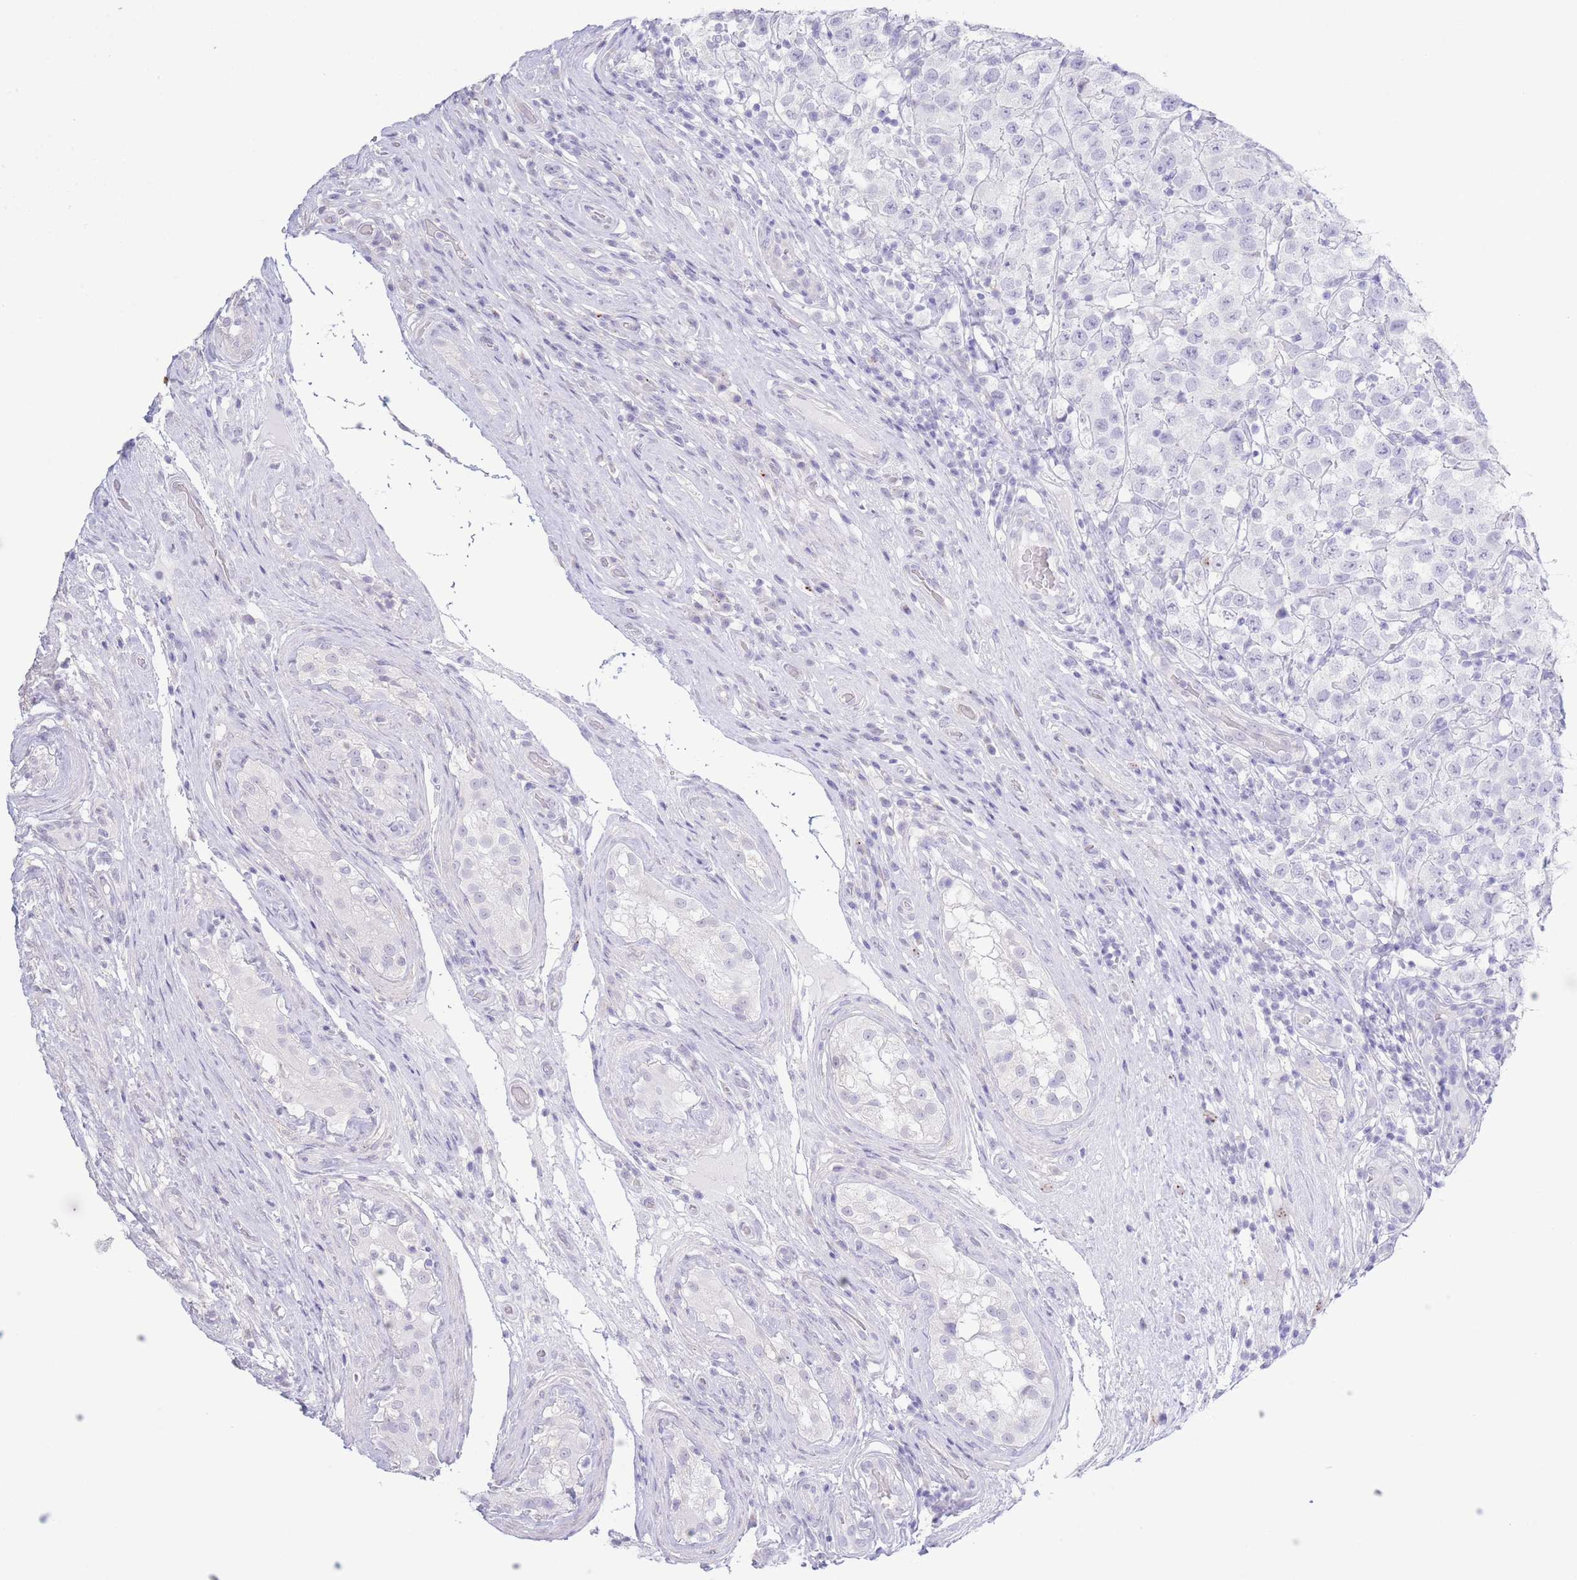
{"staining": {"intensity": "negative", "quantity": "none", "location": "none"}, "tissue": "testis cancer", "cell_type": "Tumor cells", "image_type": "cancer", "snomed": [{"axis": "morphology", "description": "Seminoma, NOS"}, {"axis": "morphology", "description": "Carcinoma, Embryonal, NOS"}, {"axis": "topography", "description": "Testis"}], "caption": "Histopathology image shows no significant protein expression in tumor cells of embryonal carcinoma (testis).", "gene": "PKLR", "patient": {"sex": "male", "age": 41}}